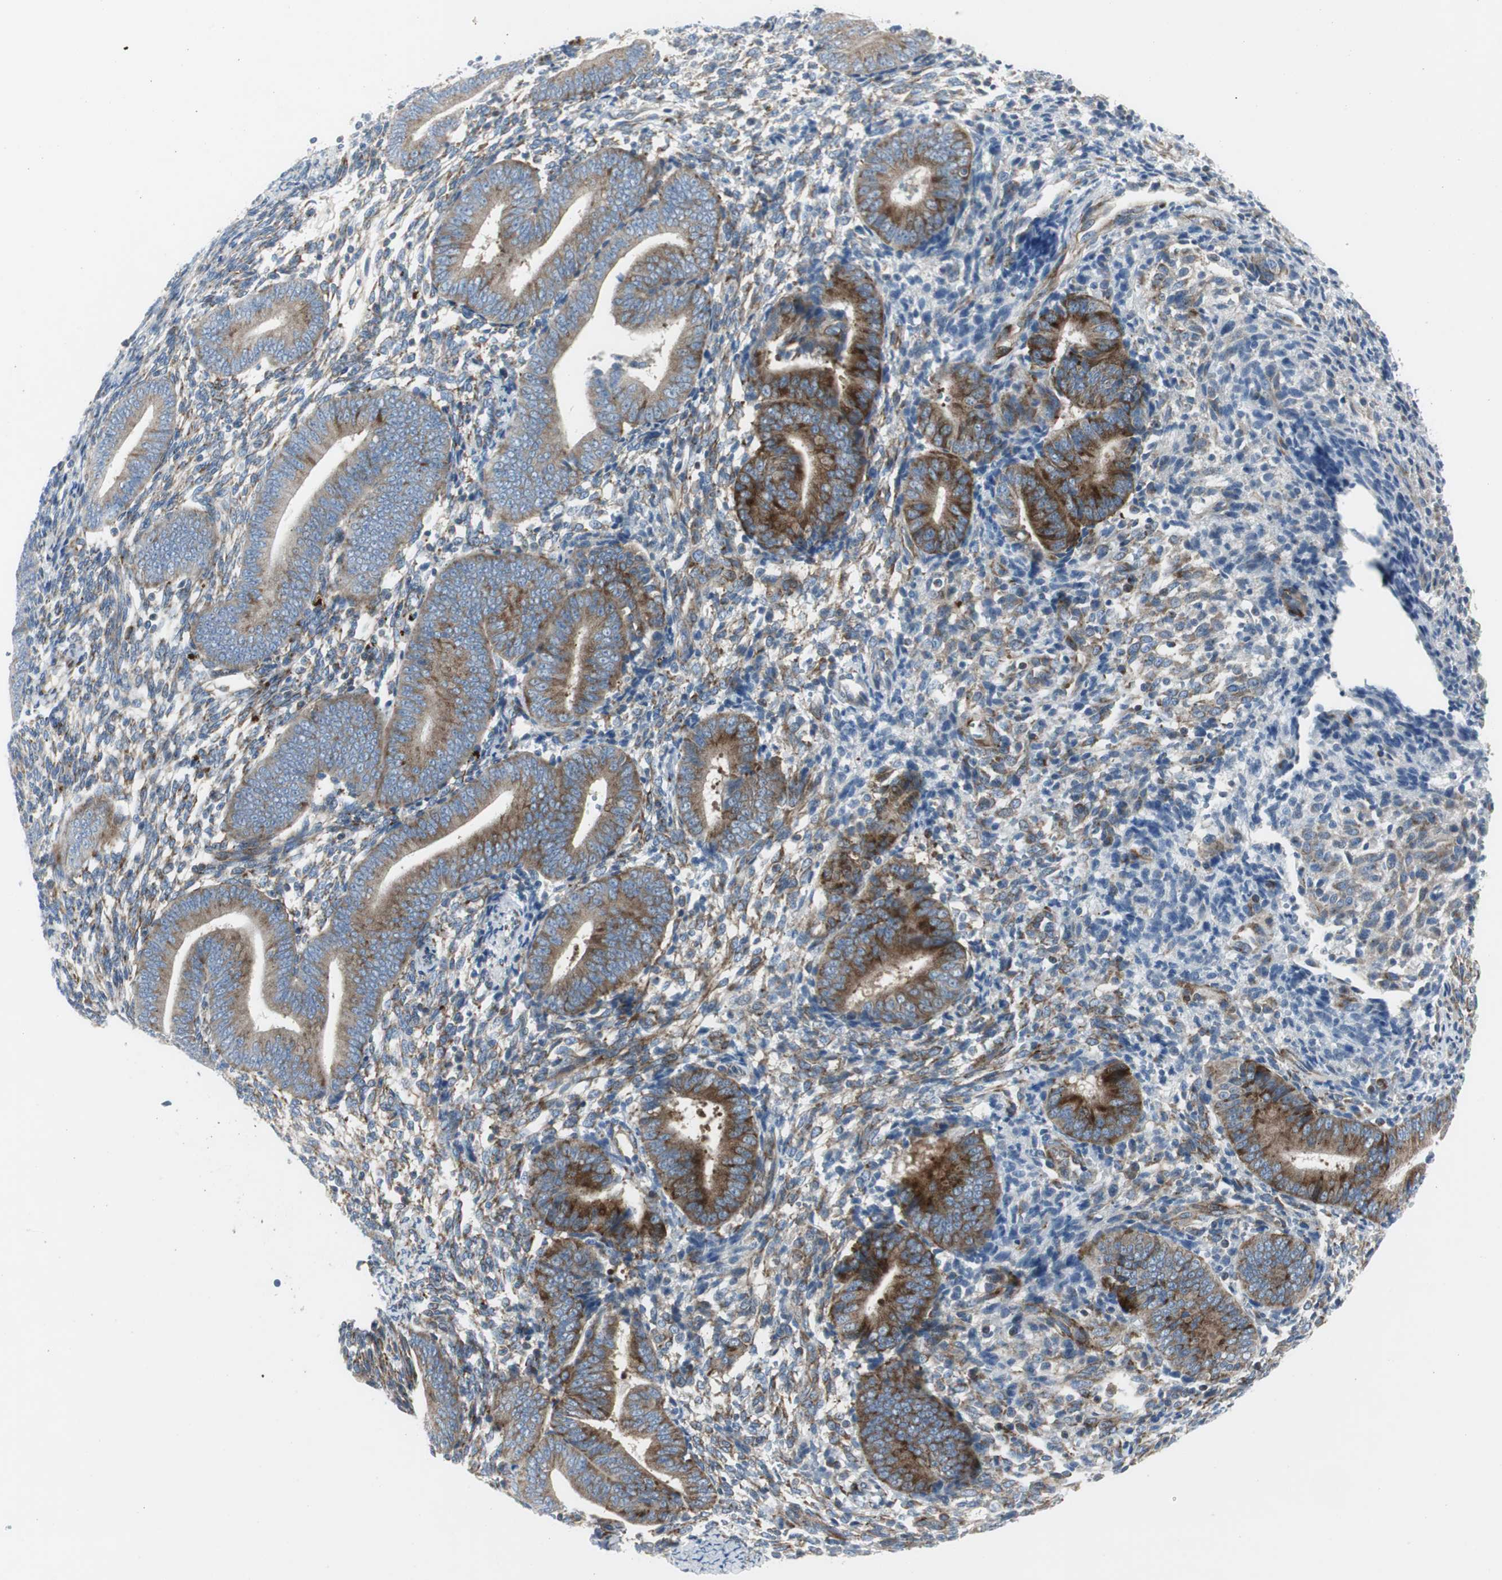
{"staining": {"intensity": "moderate", "quantity": "25%-75%", "location": "cytoplasmic/membranous"}, "tissue": "endometrium", "cell_type": "Cells in endometrial stroma", "image_type": "normal", "snomed": [{"axis": "morphology", "description": "Normal tissue, NOS"}, {"axis": "topography", "description": "Uterus"}, {"axis": "topography", "description": "Endometrium"}], "caption": "A photomicrograph of endometrium stained for a protein exhibits moderate cytoplasmic/membranous brown staining in cells in endometrial stroma.", "gene": "BBC3", "patient": {"sex": "female", "age": 33}}